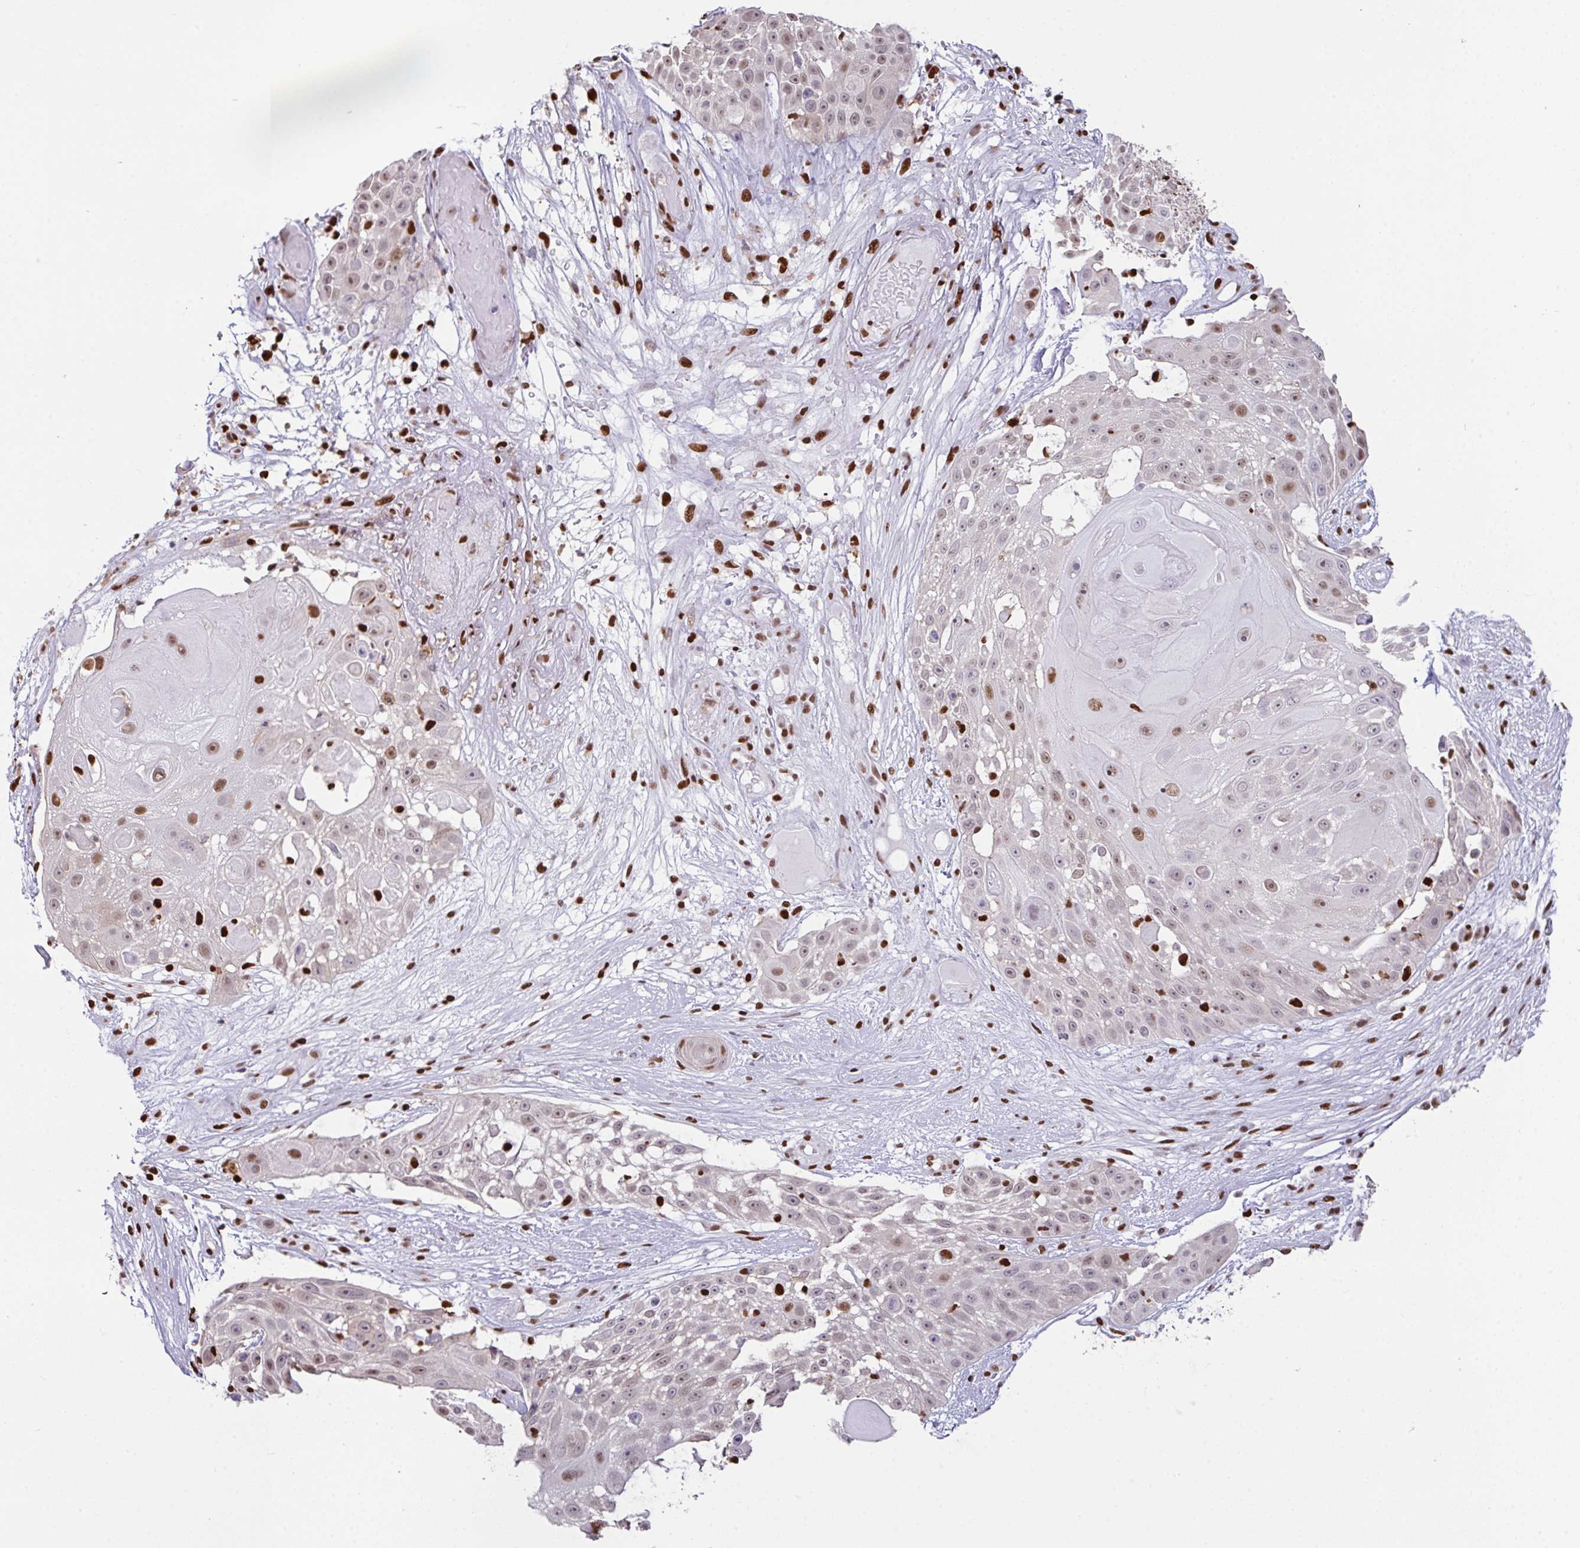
{"staining": {"intensity": "weak", "quantity": "<25%", "location": "nuclear"}, "tissue": "skin cancer", "cell_type": "Tumor cells", "image_type": "cancer", "snomed": [{"axis": "morphology", "description": "Squamous cell carcinoma, NOS"}, {"axis": "topography", "description": "Skin"}], "caption": "The micrograph exhibits no staining of tumor cells in skin cancer (squamous cell carcinoma). (DAB (3,3'-diaminobenzidine) immunohistochemistry with hematoxylin counter stain).", "gene": "BTBD10", "patient": {"sex": "female", "age": 86}}